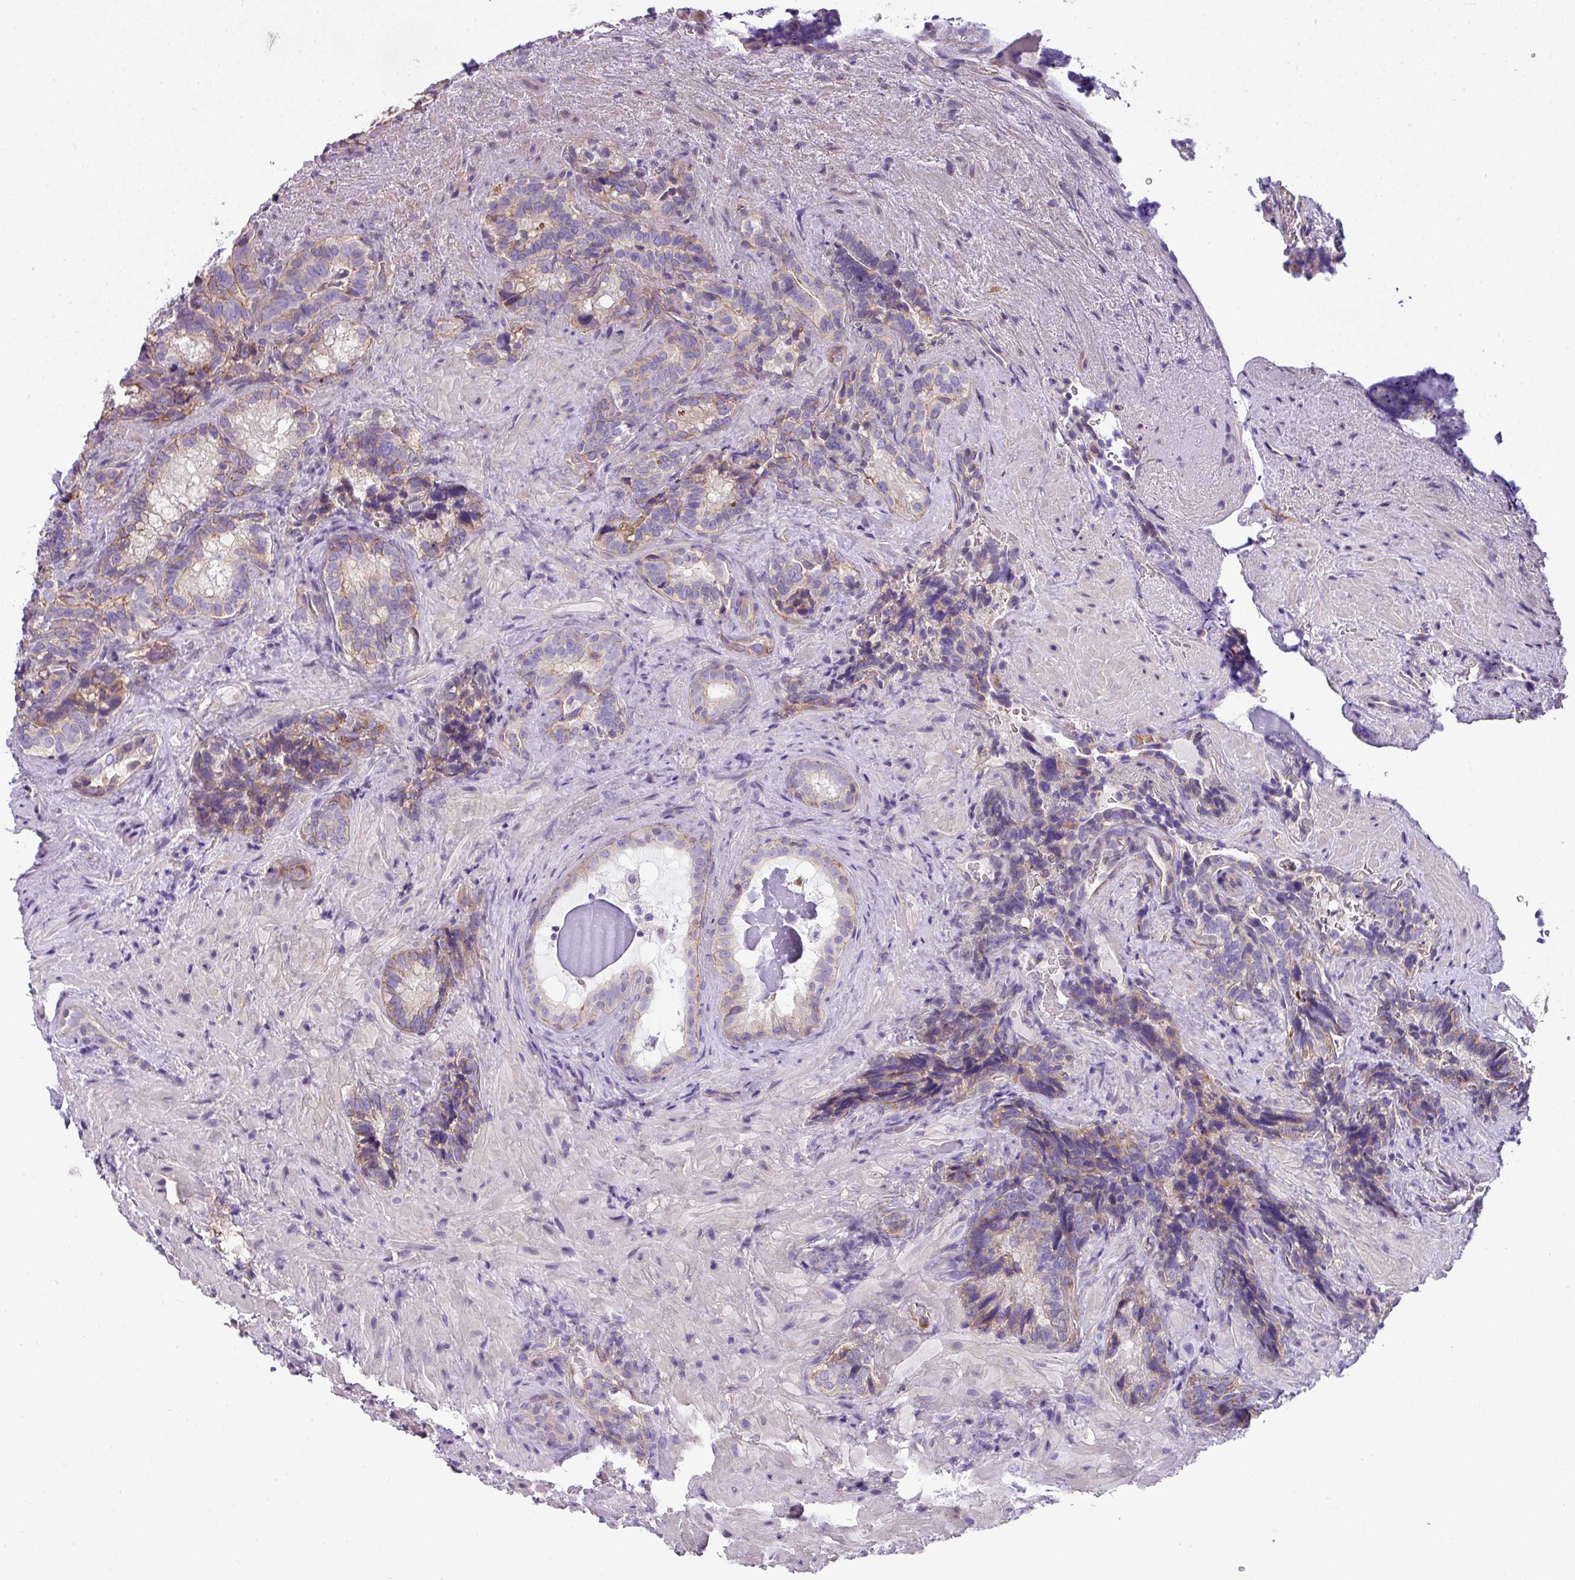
{"staining": {"intensity": "weak", "quantity": "<25%", "location": "cytoplasmic/membranous"}, "tissue": "seminal vesicle", "cell_type": "Glandular cells", "image_type": "normal", "snomed": [{"axis": "morphology", "description": "Normal tissue, NOS"}, {"axis": "topography", "description": "Seminal veicle"}], "caption": "Immunohistochemistry (IHC) photomicrograph of unremarkable seminal vesicle: human seminal vesicle stained with DAB (3,3'-diaminobenzidine) displays no significant protein expression in glandular cells. The staining is performed using DAB (3,3'-diaminobenzidine) brown chromogen with nuclei counter-stained in using hematoxylin.", "gene": "PALS2", "patient": {"sex": "male", "age": 62}}